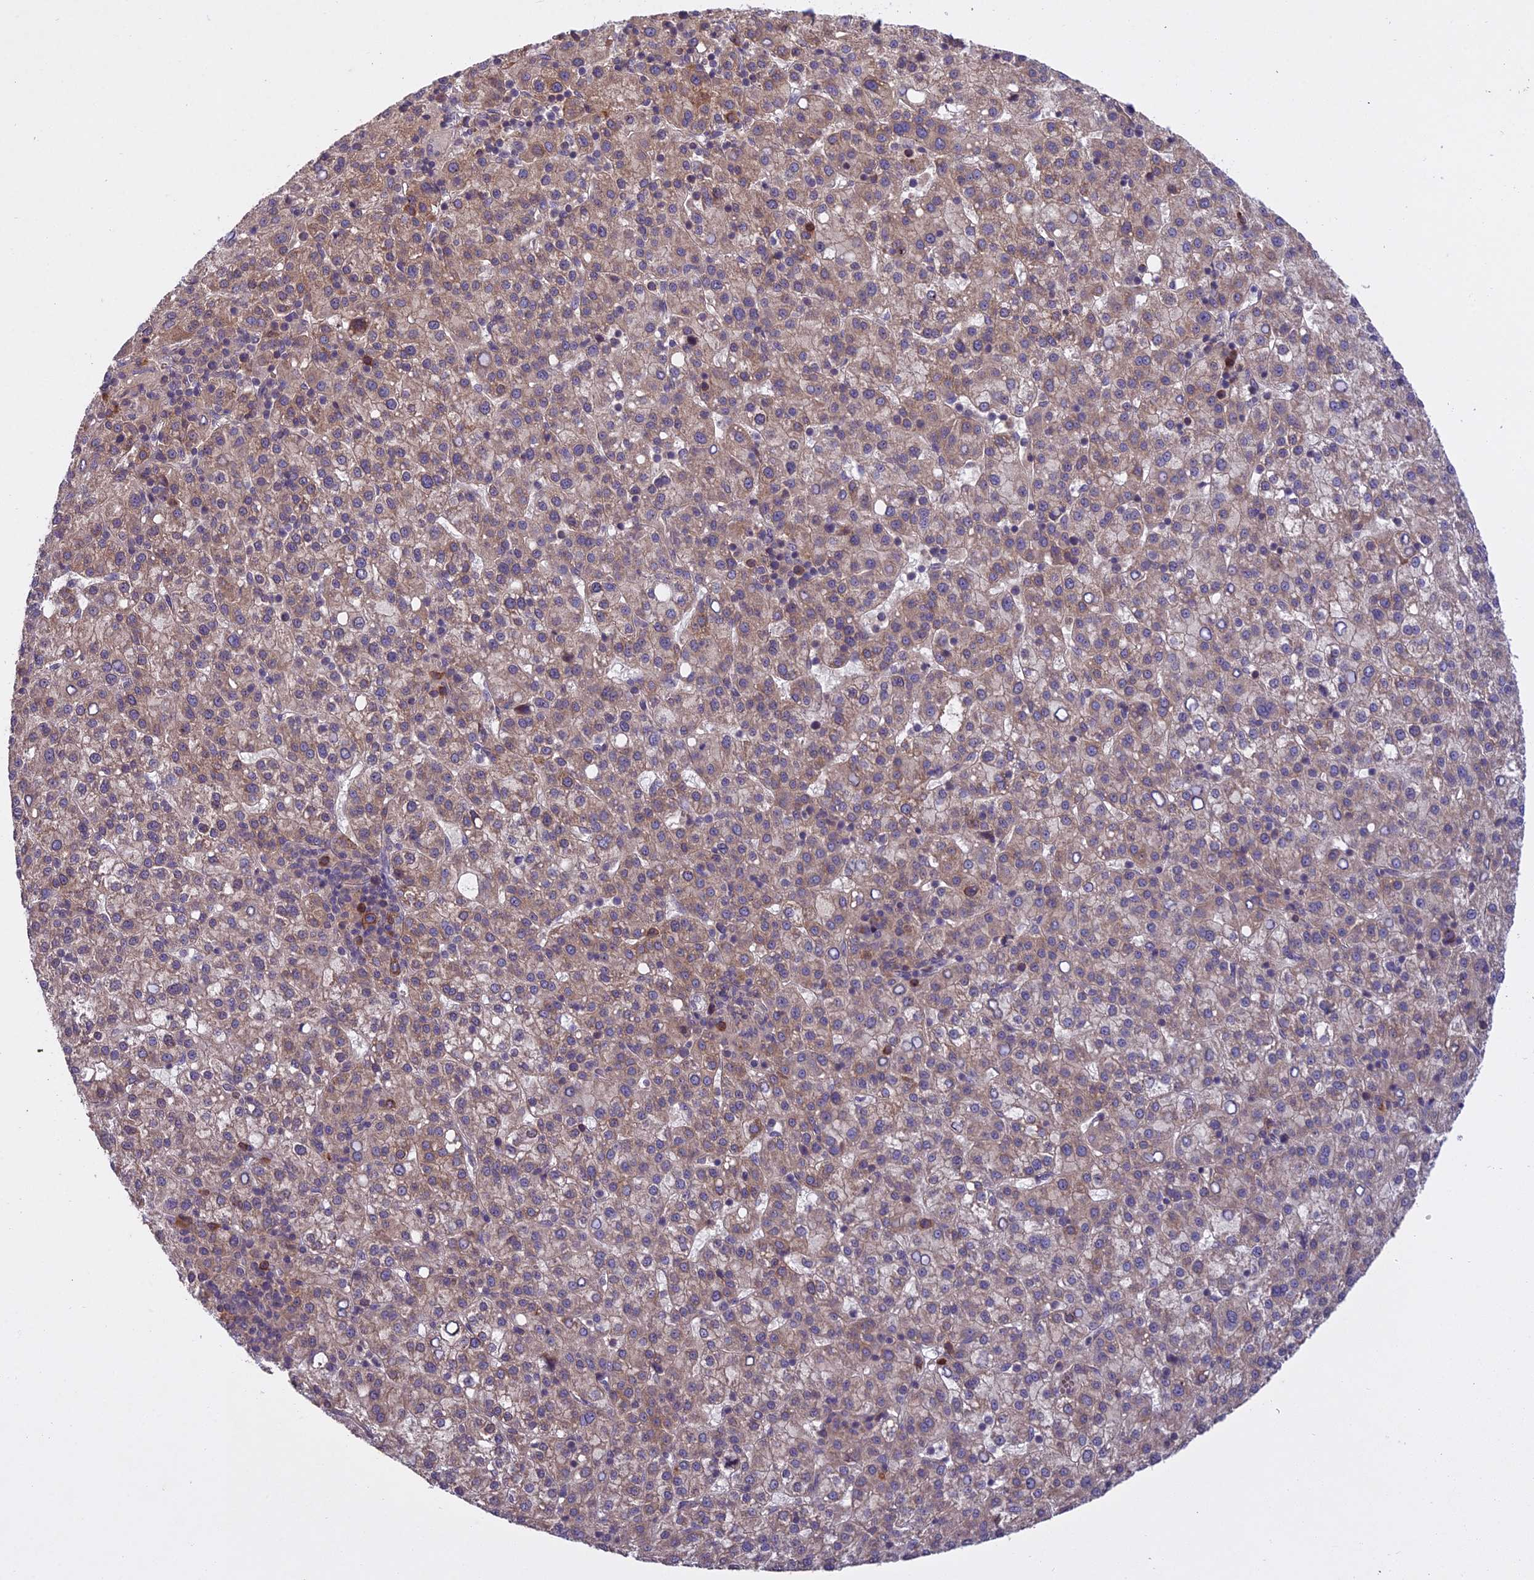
{"staining": {"intensity": "weak", "quantity": ">75%", "location": "cytoplasmic/membranous"}, "tissue": "liver cancer", "cell_type": "Tumor cells", "image_type": "cancer", "snomed": [{"axis": "morphology", "description": "Carcinoma, Hepatocellular, NOS"}, {"axis": "topography", "description": "Liver"}], "caption": "DAB (3,3'-diaminobenzidine) immunohistochemical staining of human hepatocellular carcinoma (liver) reveals weak cytoplasmic/membranous protein positivity in approximately >75% of tumor cells.", "gene": "CENPL", "patient": {"sex": "female", "age": 58}}